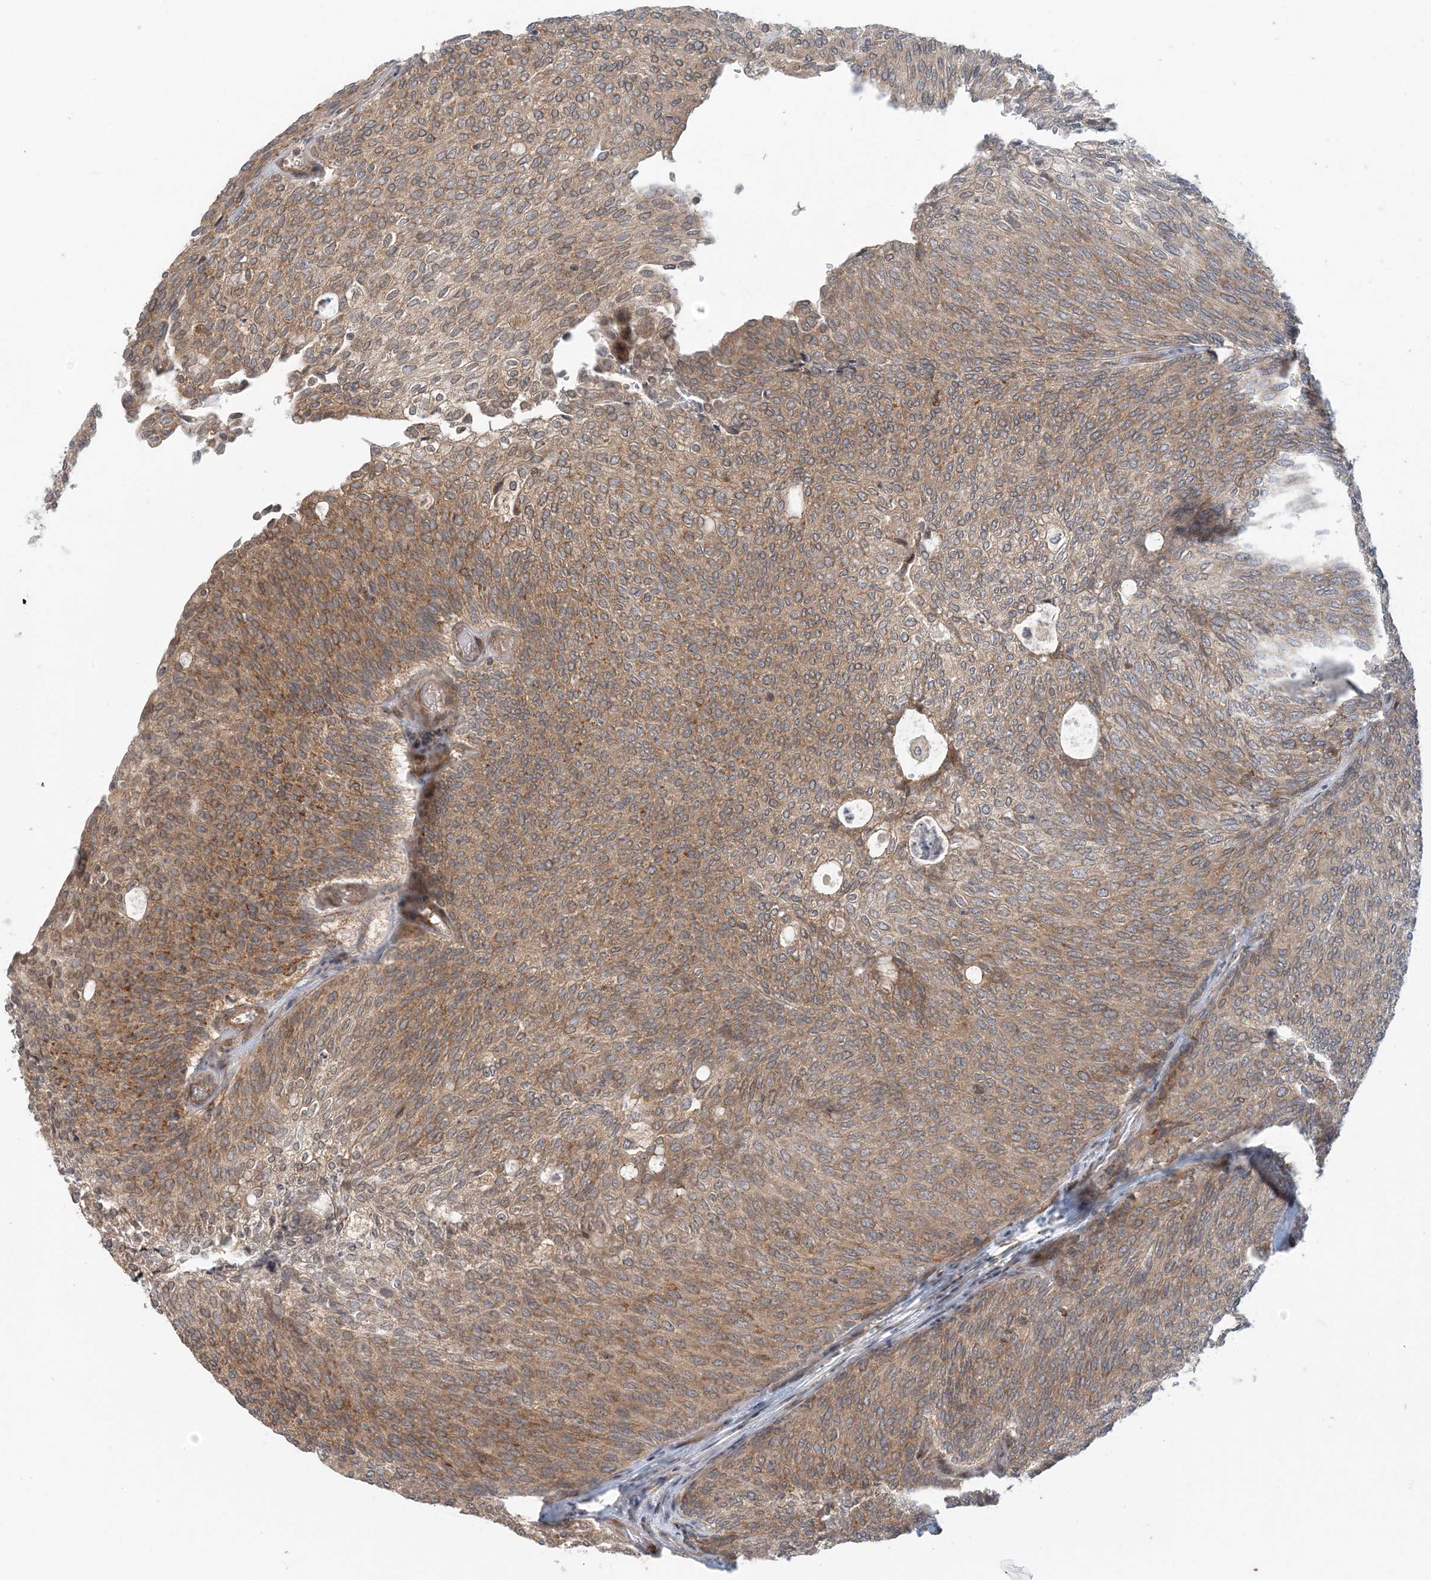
{"staining": {"intensity": "moderate", "quantity": ">75%", "location": "cytoplasmic/membranous"}, "tissue": "urothelial cancer", "cell_type": "Tumor cells", "image_type": "cancer", "snomed": [{"axis": "morphology", "description": "Urothelial carcinoma, Low grade"}, {"axis": "topography", "description": "Urinary bladder"}], "caption": "Brown immunohistochemical staining in urothelial carcinoma (low-grade) displays moderate cytoplasmic/membranous positivity in about >75% of tumor cells. (brown staining indicates protein expression, while blue staining denotes nuclei).", "gene": "ATP13A2", "patient": {"sex": "female", "age": 79}}